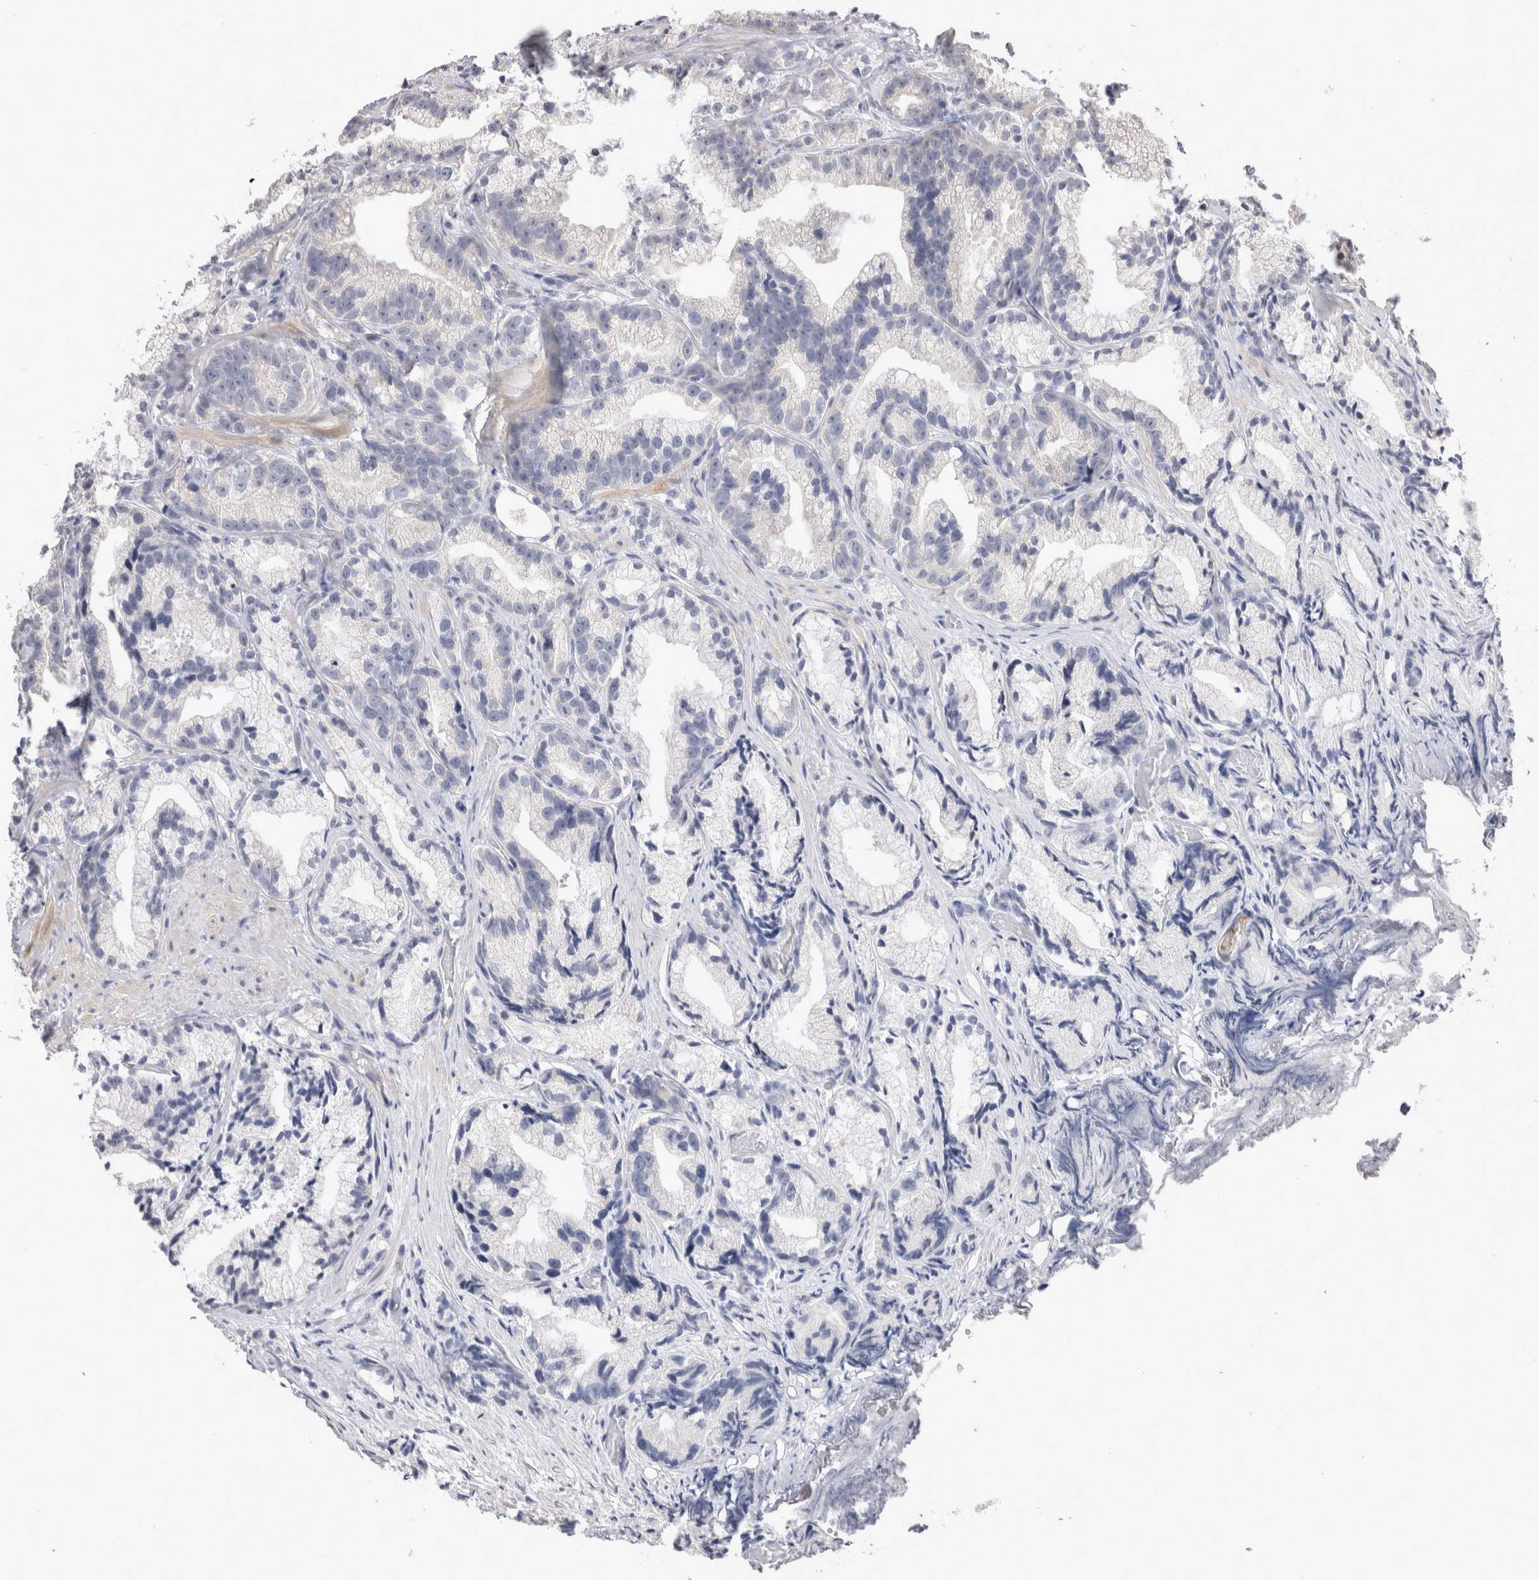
{"staining": {"intensity": "negative", "quantity": "none", "location": "none"}, "tissue": "prostate cancer", "cell_type": "Tumor cells", "image_type": "cancer", "snomed": [{"axis": "morphology", "description": "Adenocarcinoma, Low grade"}, {"axis": "topography", "description": "Prostate"}], "caption": "Tumor cells are negative for brown protein staining in prostate cancer. (DAB immunohistochemistry (IHC) visualized using brightfield microscopy, high magnification).", "gene": "CRYBG1", "patient": {"sex": "male", "age": 89}}